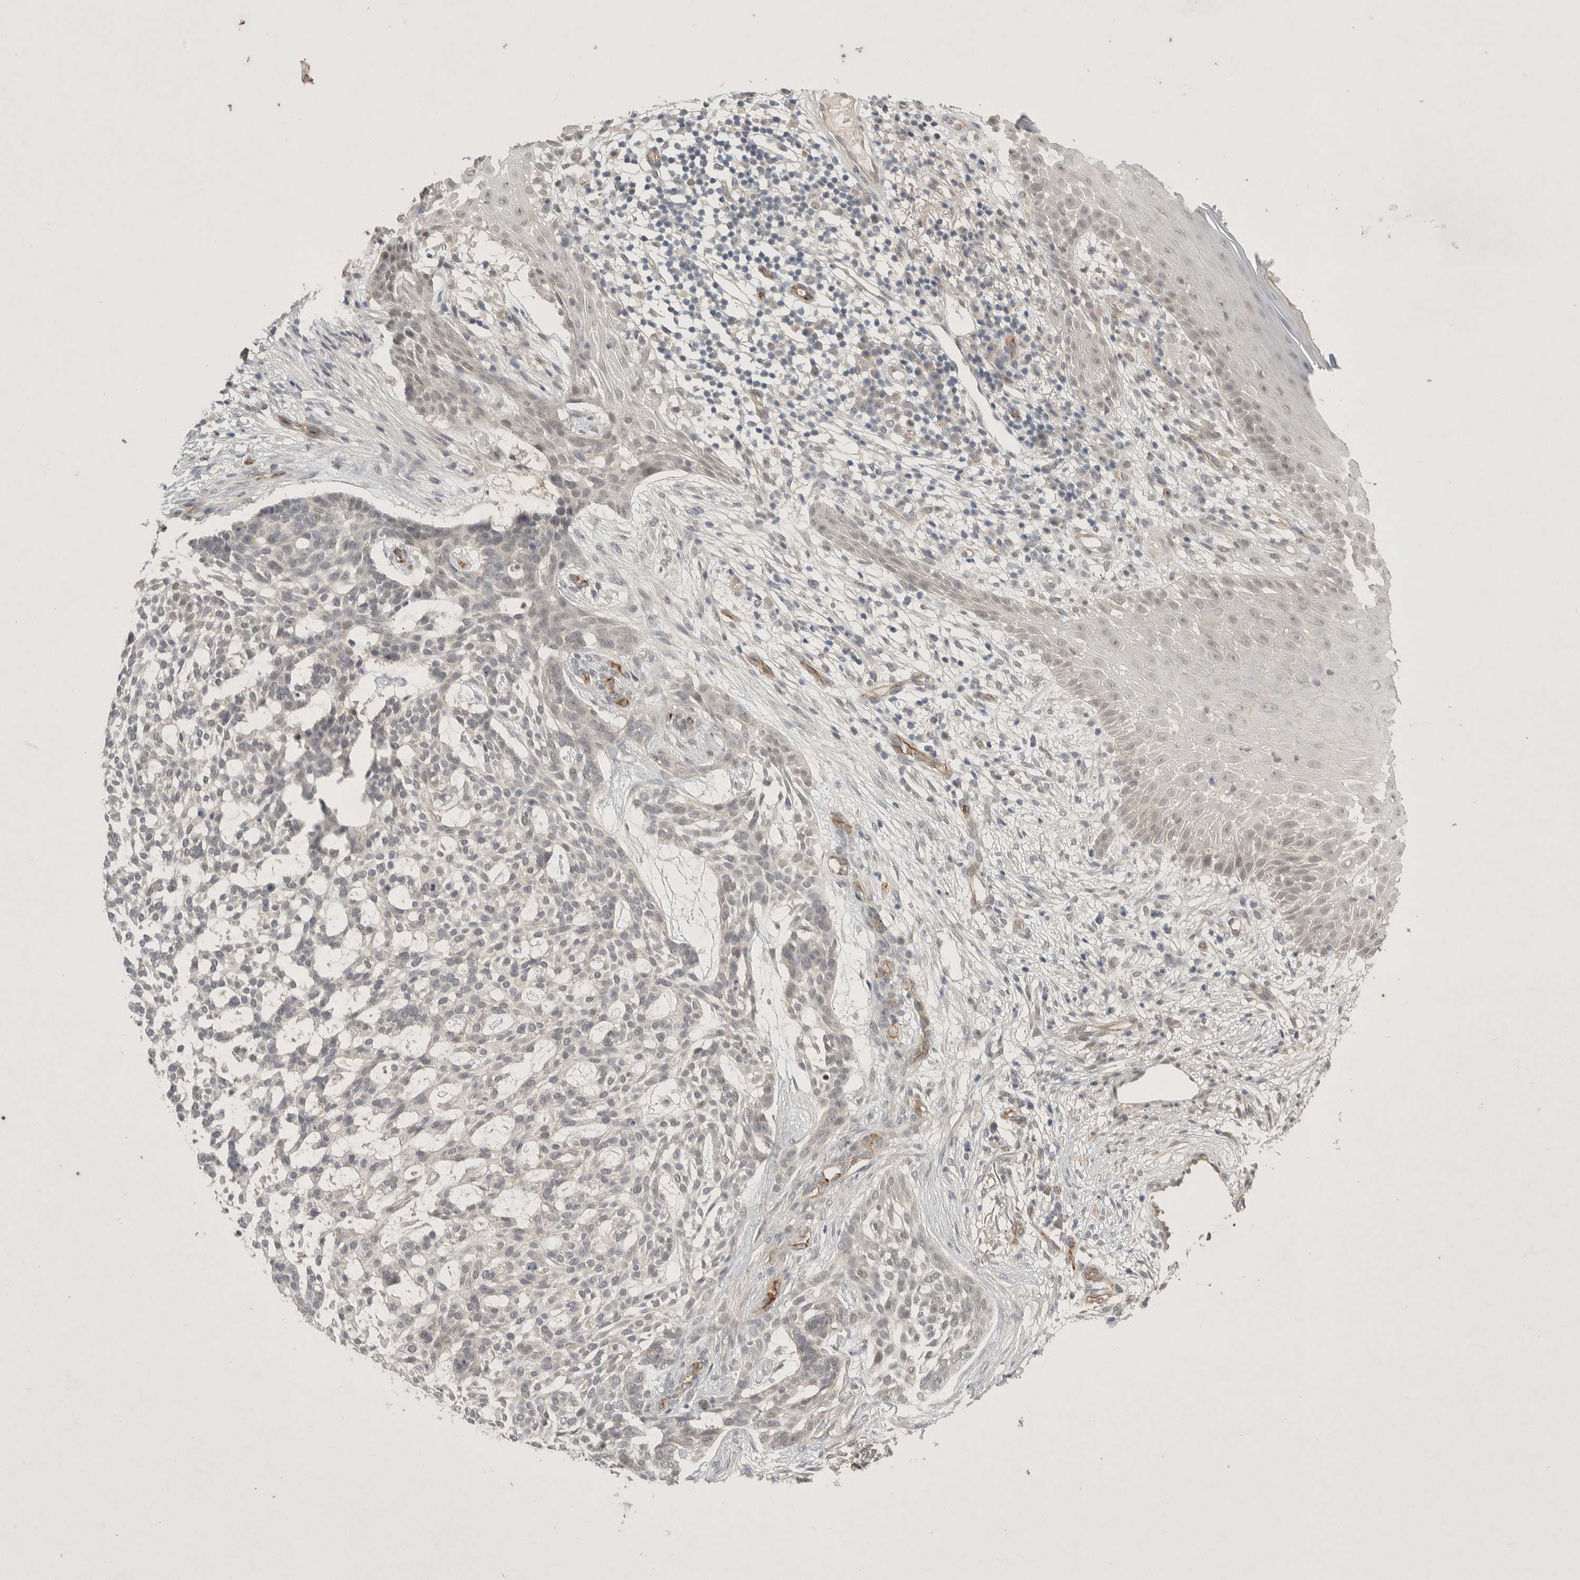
{"staining": {"intensity": "negative", "quantity": "none", "location": "none"}, "tissue": "skin cancer", "cell_type": "Tumor cells", "image_type": "cancer", "snomed": [{"axis": "morphology", "description": "Basal cell carcinoma"}, {"axis": "topography", "description": "Skin"}], "caption": "Tumor cells show no significant expression in basal cell carcinoma (skin).", "gene": "ZNF704", "patient": {"sex": "female", "age": 64}}